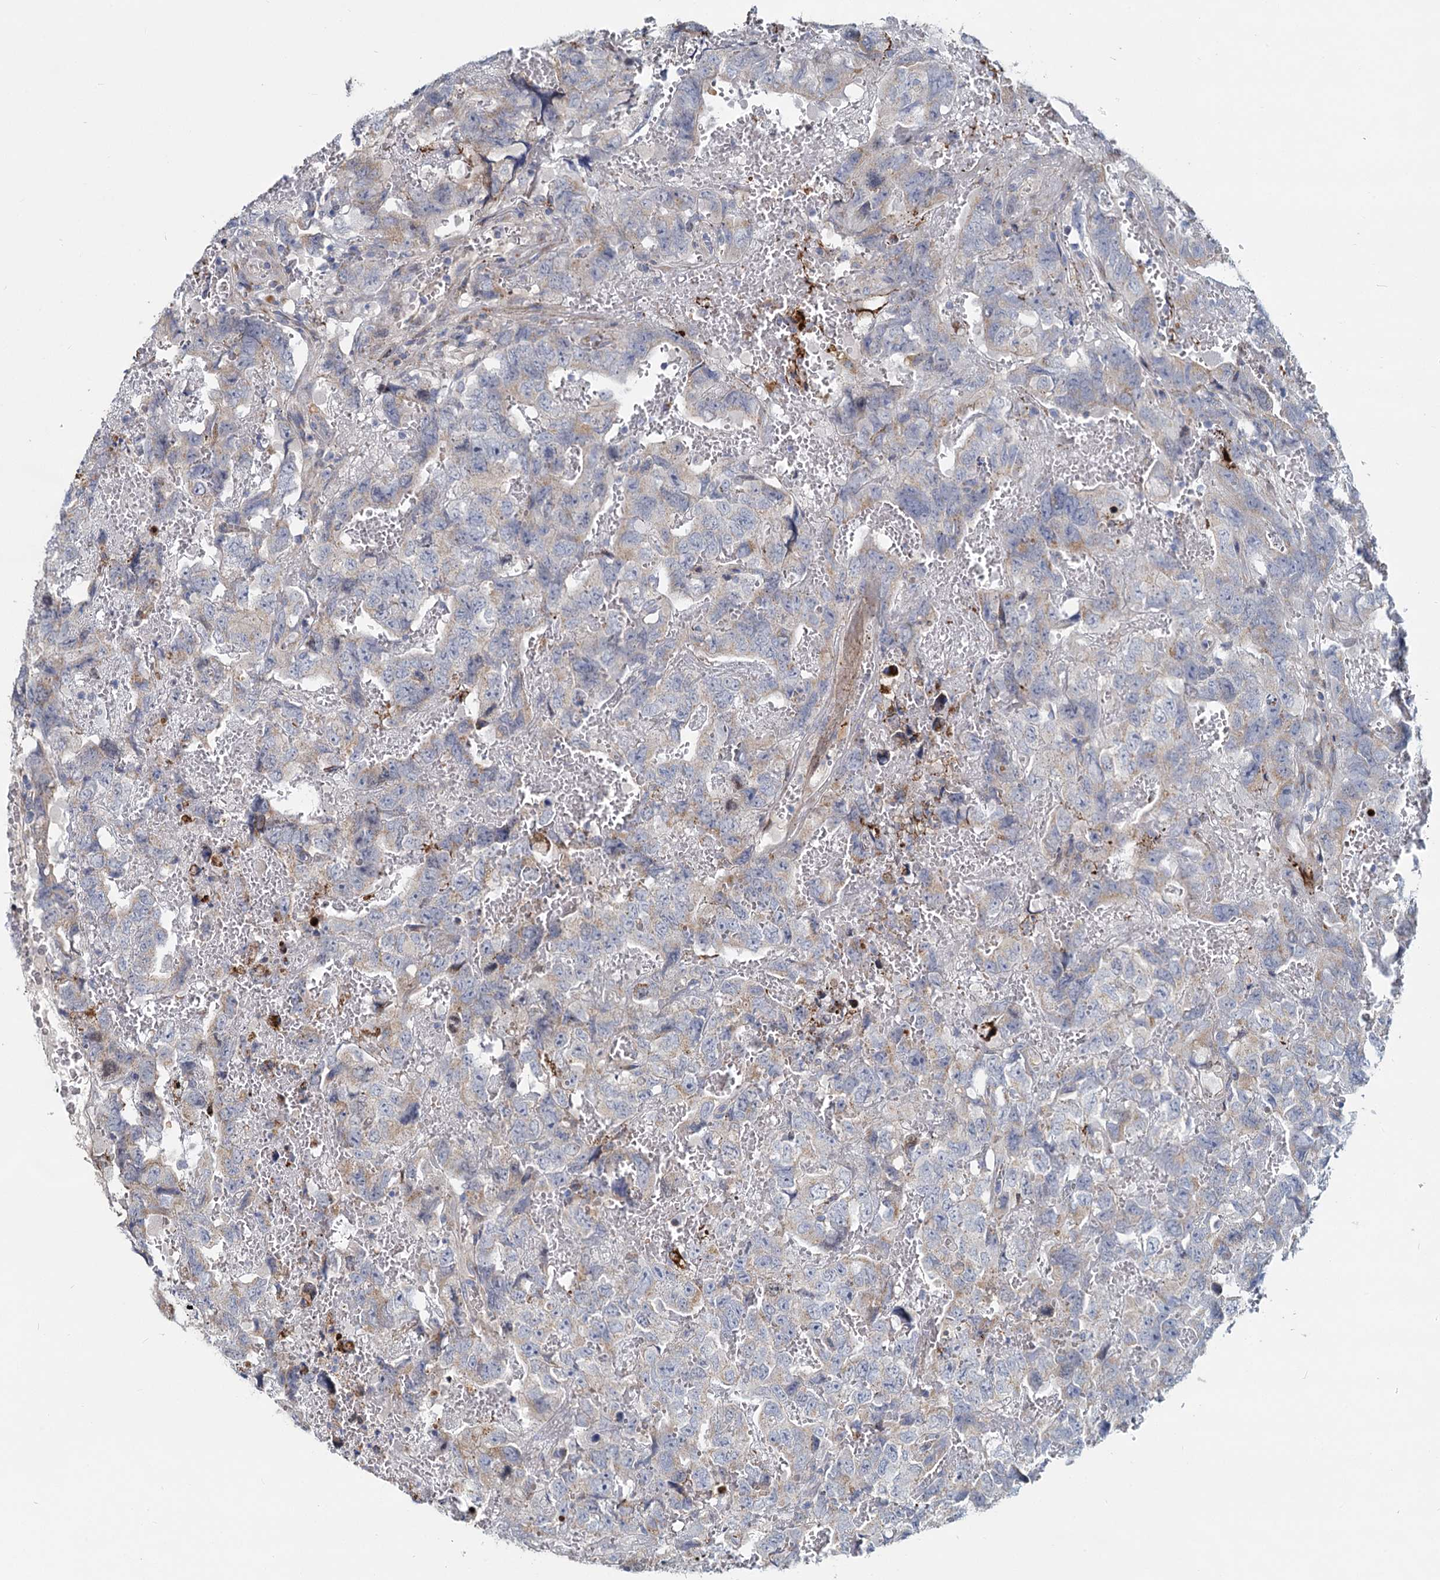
{"staining": {"intensity": "weak", "quantity": "<25%", "location": "cytoplasmic/membranous"}, "tissue": "testis cancer", "cell_type": "Tumor cells", "image_type": "cancer", "snomed": [{"axis": "morphology", "description": "Carcinoma, Embryonal, NOS"}, {"axis": "topography", "description": "Testis"}], "caption": "The histopathology image demonstrates no significant expression in tumor cells of testis cancer. (Brightfield microscopy of DAB (3,3'-diaminobenzidine) immunohistochemistry (IHC) at high magnification).", "gene": "DCUN1D2", "patient": {"sex": "male", "age": 45}}